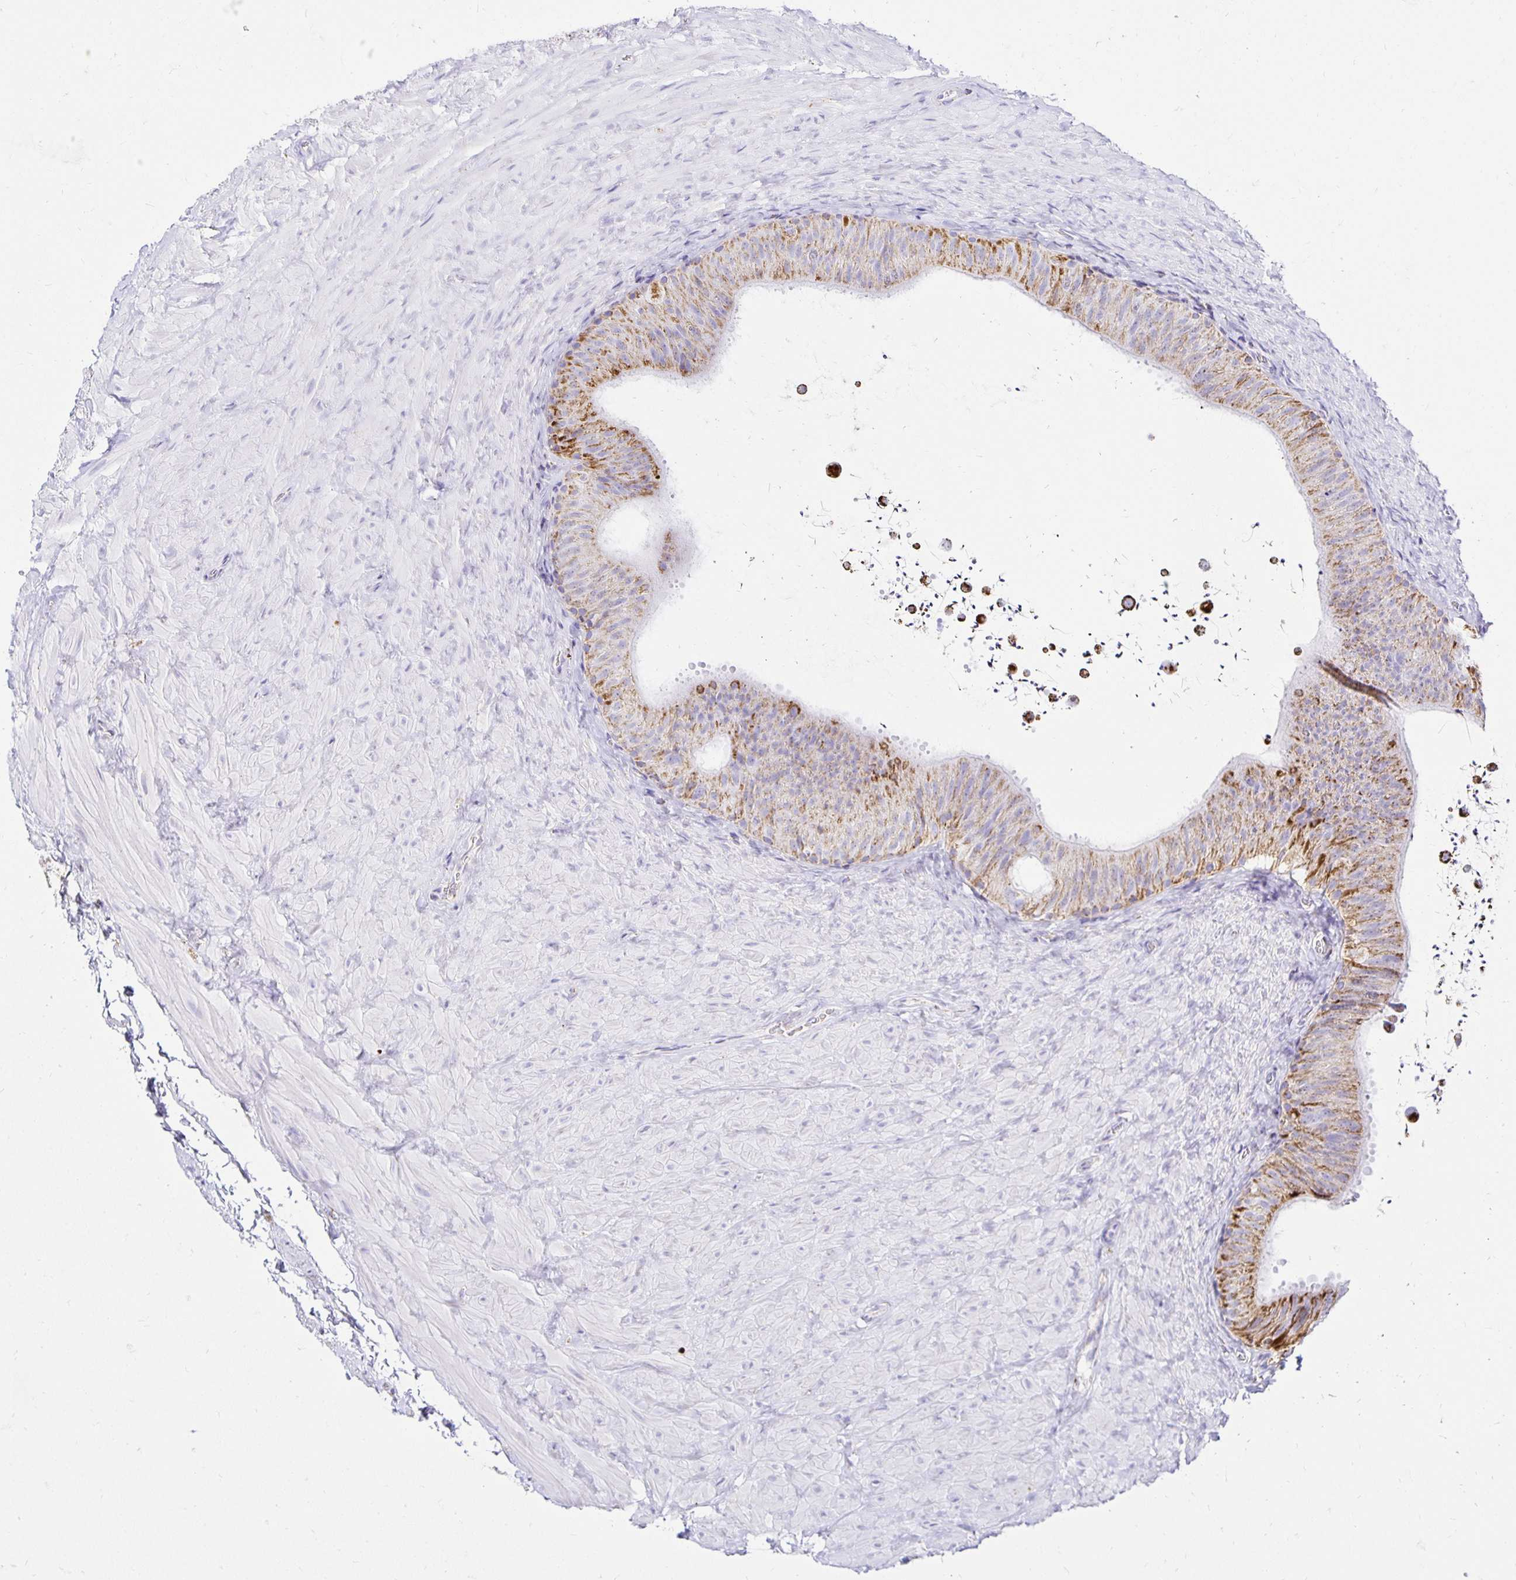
{"staining": {"intensity": "moderate", "quantity": "25%-75%", "location": "cytoplasmic/membranous"}, "tissue": "epididymis", "cell_type": "Glandular cells", "image_type": "normal", "snomed": [{"axis": "morphology", "description": "Normal tissue, NOS"}, {"axis": "topography", "description": "Epididymis, spermatic cord, NOS"}, {"axis": "topography", "description": "Epididymis"}], "caption": "Epididymis stained for a protein (brown) exhibits moderate cytoplasmic/membranous positive staining in approximately 25%-75% of glandular cells.", "gene": "PLAAT2", "patient": {"sex": "male", "age": 31}}